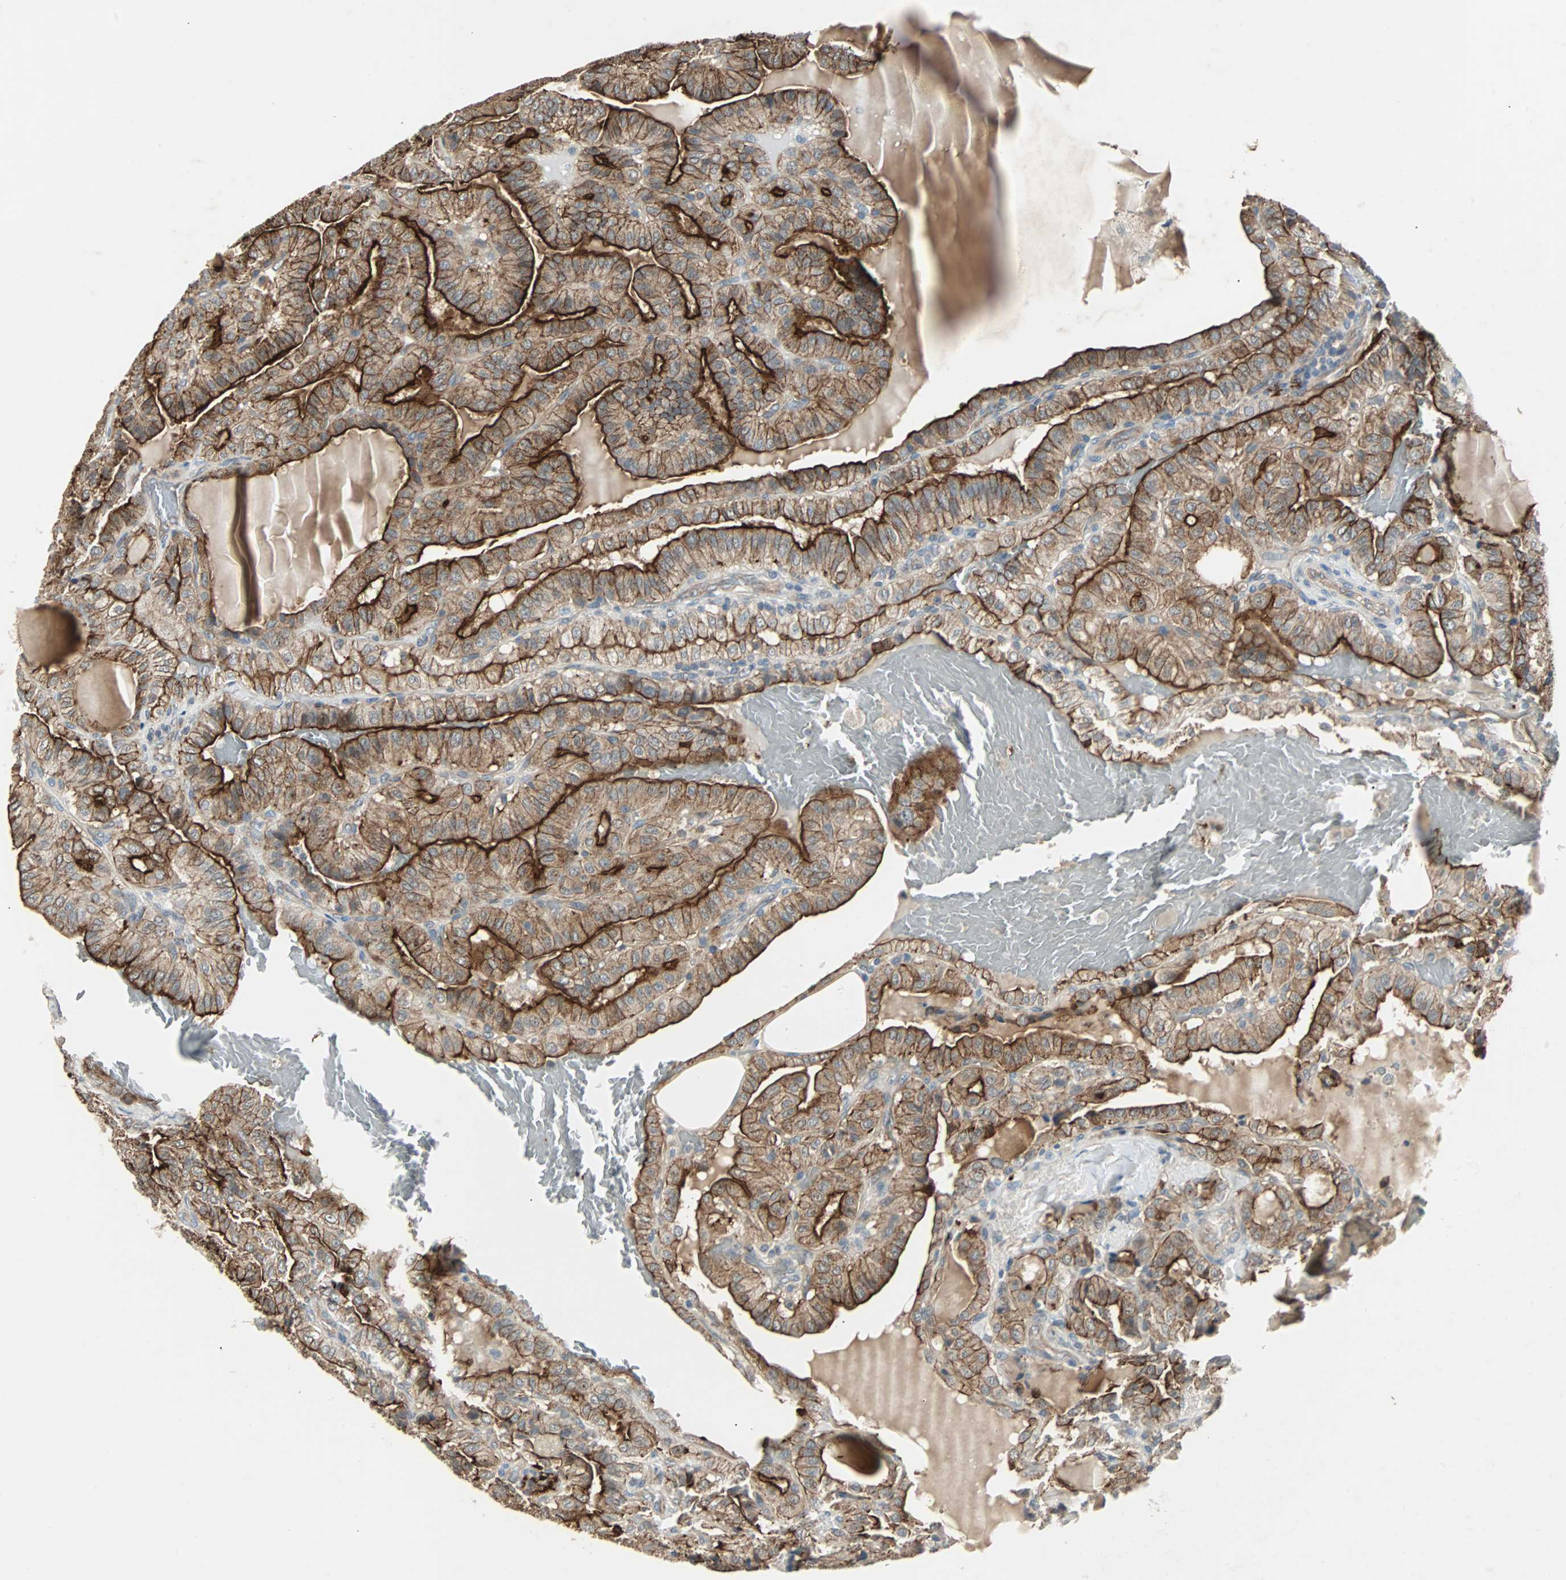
{"staining": {"intensity": "strong", "quantity": ">75%", "location": "cytoplasmic/membranous"}, "tissue": "thyroid cancer", "cell_type": "Tumor cells", "image_type": "cancer", "snomed": [{"axis": "morphology", "description": "Papillary adenocarcinoma, NOS"}, {"axis": "topography", "description": "Thyroid gland"}], "caption": "Protein expression analysis of human thyroid papillary adenocarcinoma reveals strong cytoplasmic/membranous expression in approximately >75% of tumor cells.", "gene": "CMC2", "patient": {"sex": "male", "age": 77}}